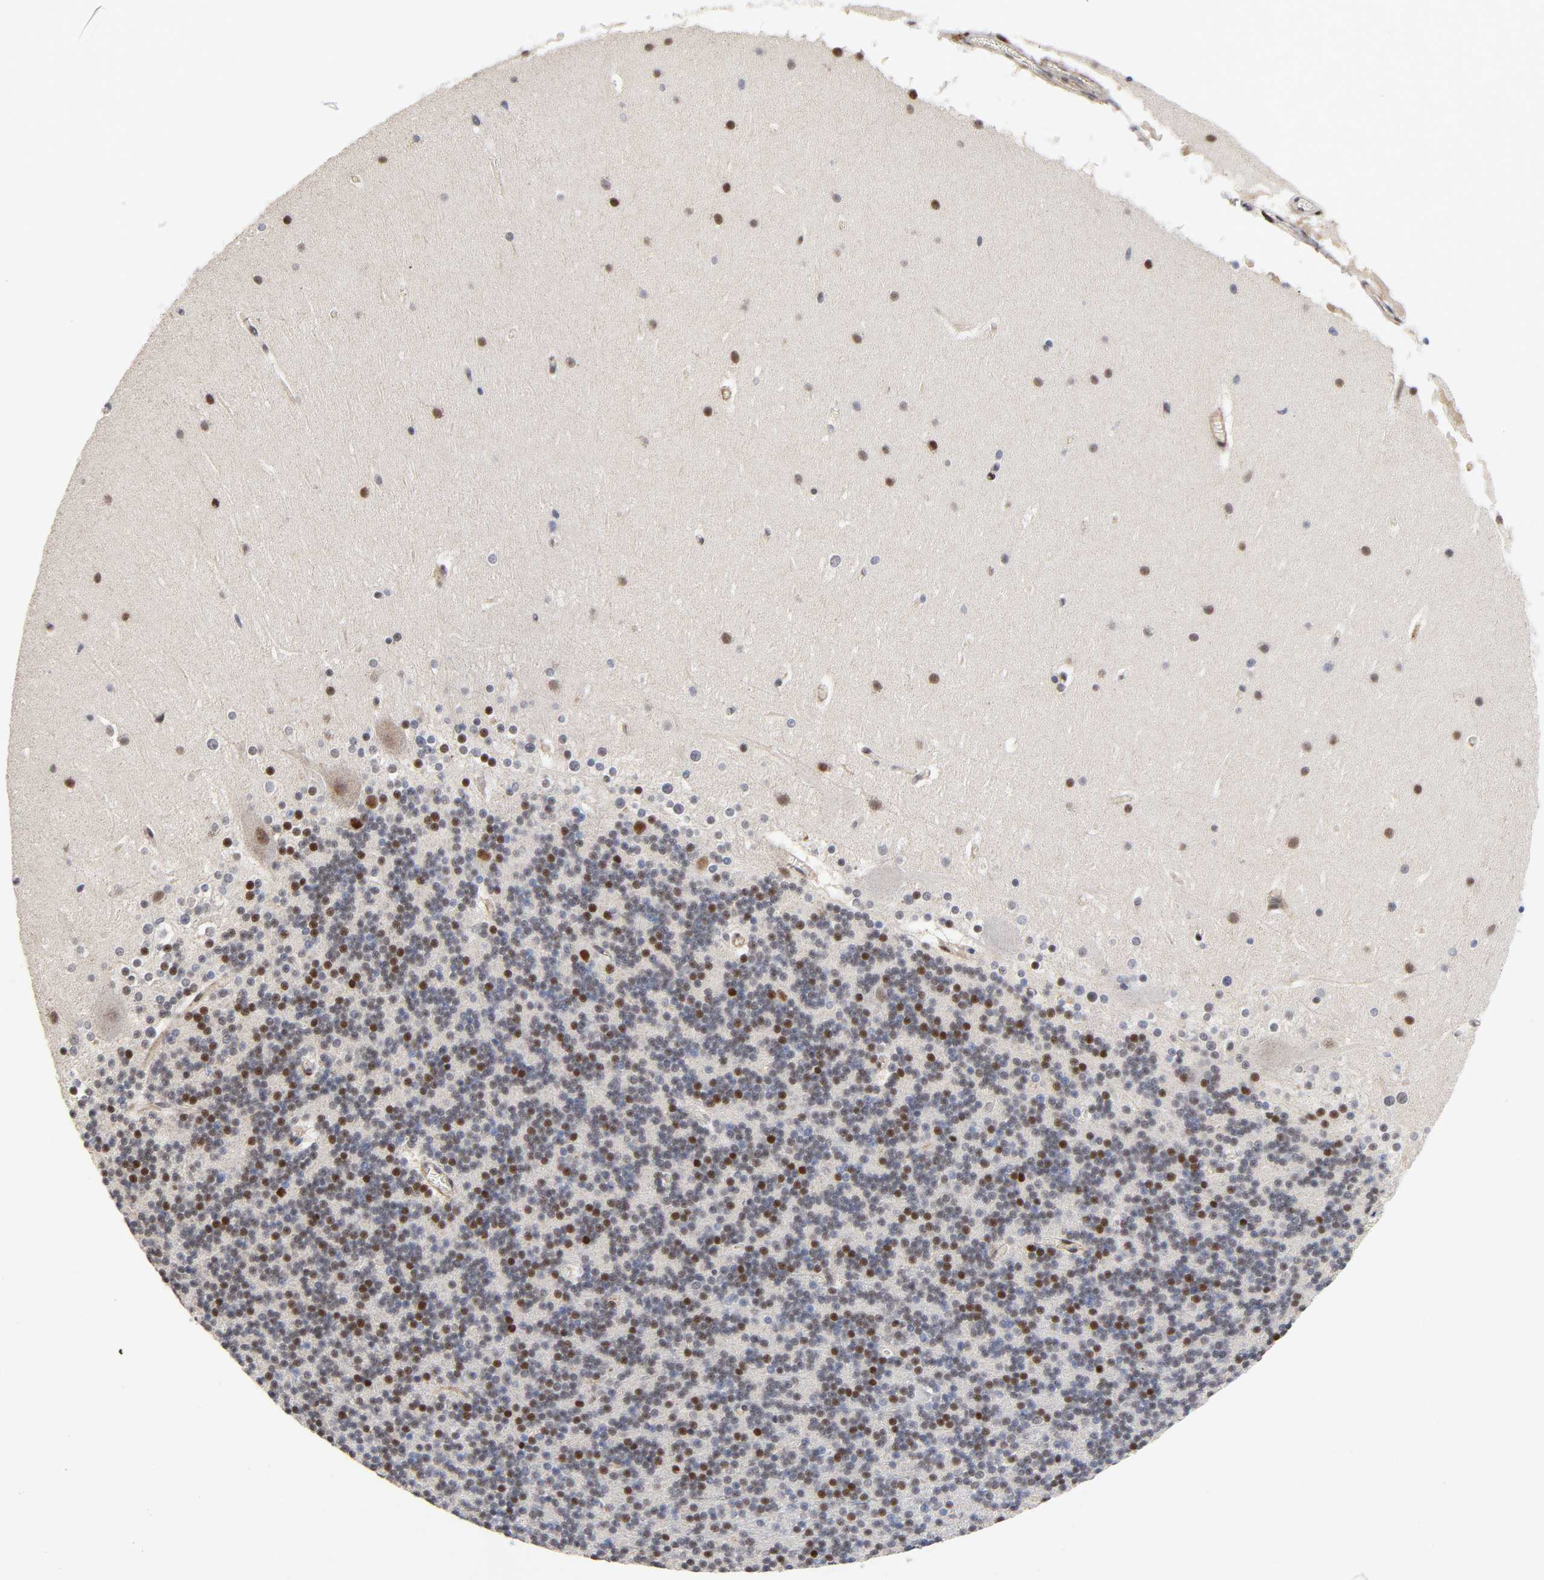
{"staining": {"intensity": "strong", "quantity": "25%-75%", "location": "nuclear"}, "tissue": "cerebellum", "cell_type": "Cells in granular layer", "image_type": "normal", "snomed": [{"axis": "morphology", "description": "Normal tissue, NOS"}, {"axis": "topography", "description": "Cerebellum"}], "caption": "DAB immunohistochemical staining of unremarkable cerebellum shows strong nuclear protein staining in about 25%-75% of cells in granular layer. (DAB (3,3'-diaminobenzidine) IHC, brown staining for protein, blue staining for nuclei).", "gene": "STK38", "patient": {"sex": "female", "age": 19}}